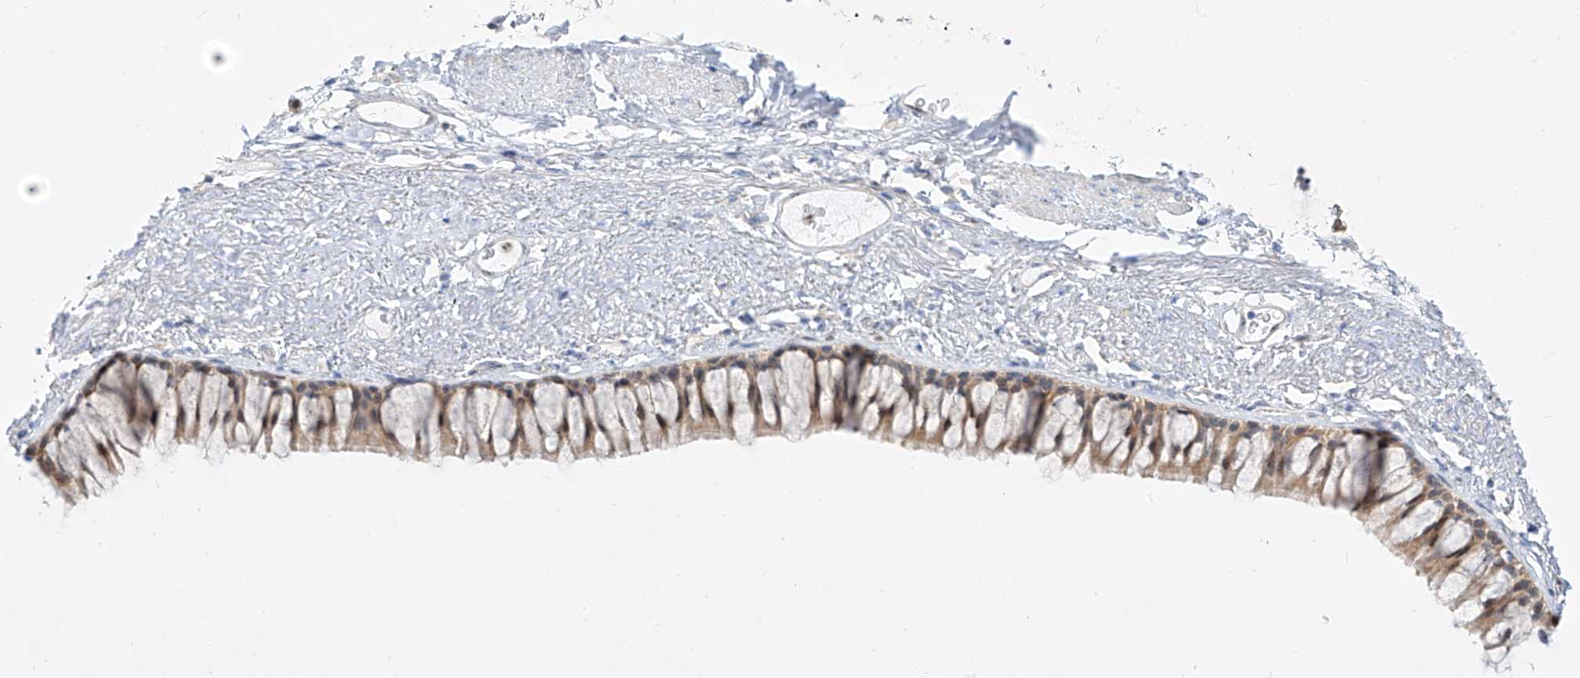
{"staining": {"intensity": "weak", "quantity": ">75%", "location": "cytoplasmic/membranous,nuclear"}, "tissue": "bronchus", "cell_type": "Respiratory epithelial cells", "image_type": "normal", "snomed": [{"axis": "morphology", "description": "Normal tissue, NOS"}, {"axis": "topography", "description": "Cartilage tissue"}, {"axis": "topography", "description": "Bronchus"}], "caption": "A histopathology image of bronchus stained for a protein shows weak cytoplasmic/membranous,nuclear brown staining in respiratory epithelial cells.", "gene": "SNU13", "patient": {"sex": "female", "age": 73}}